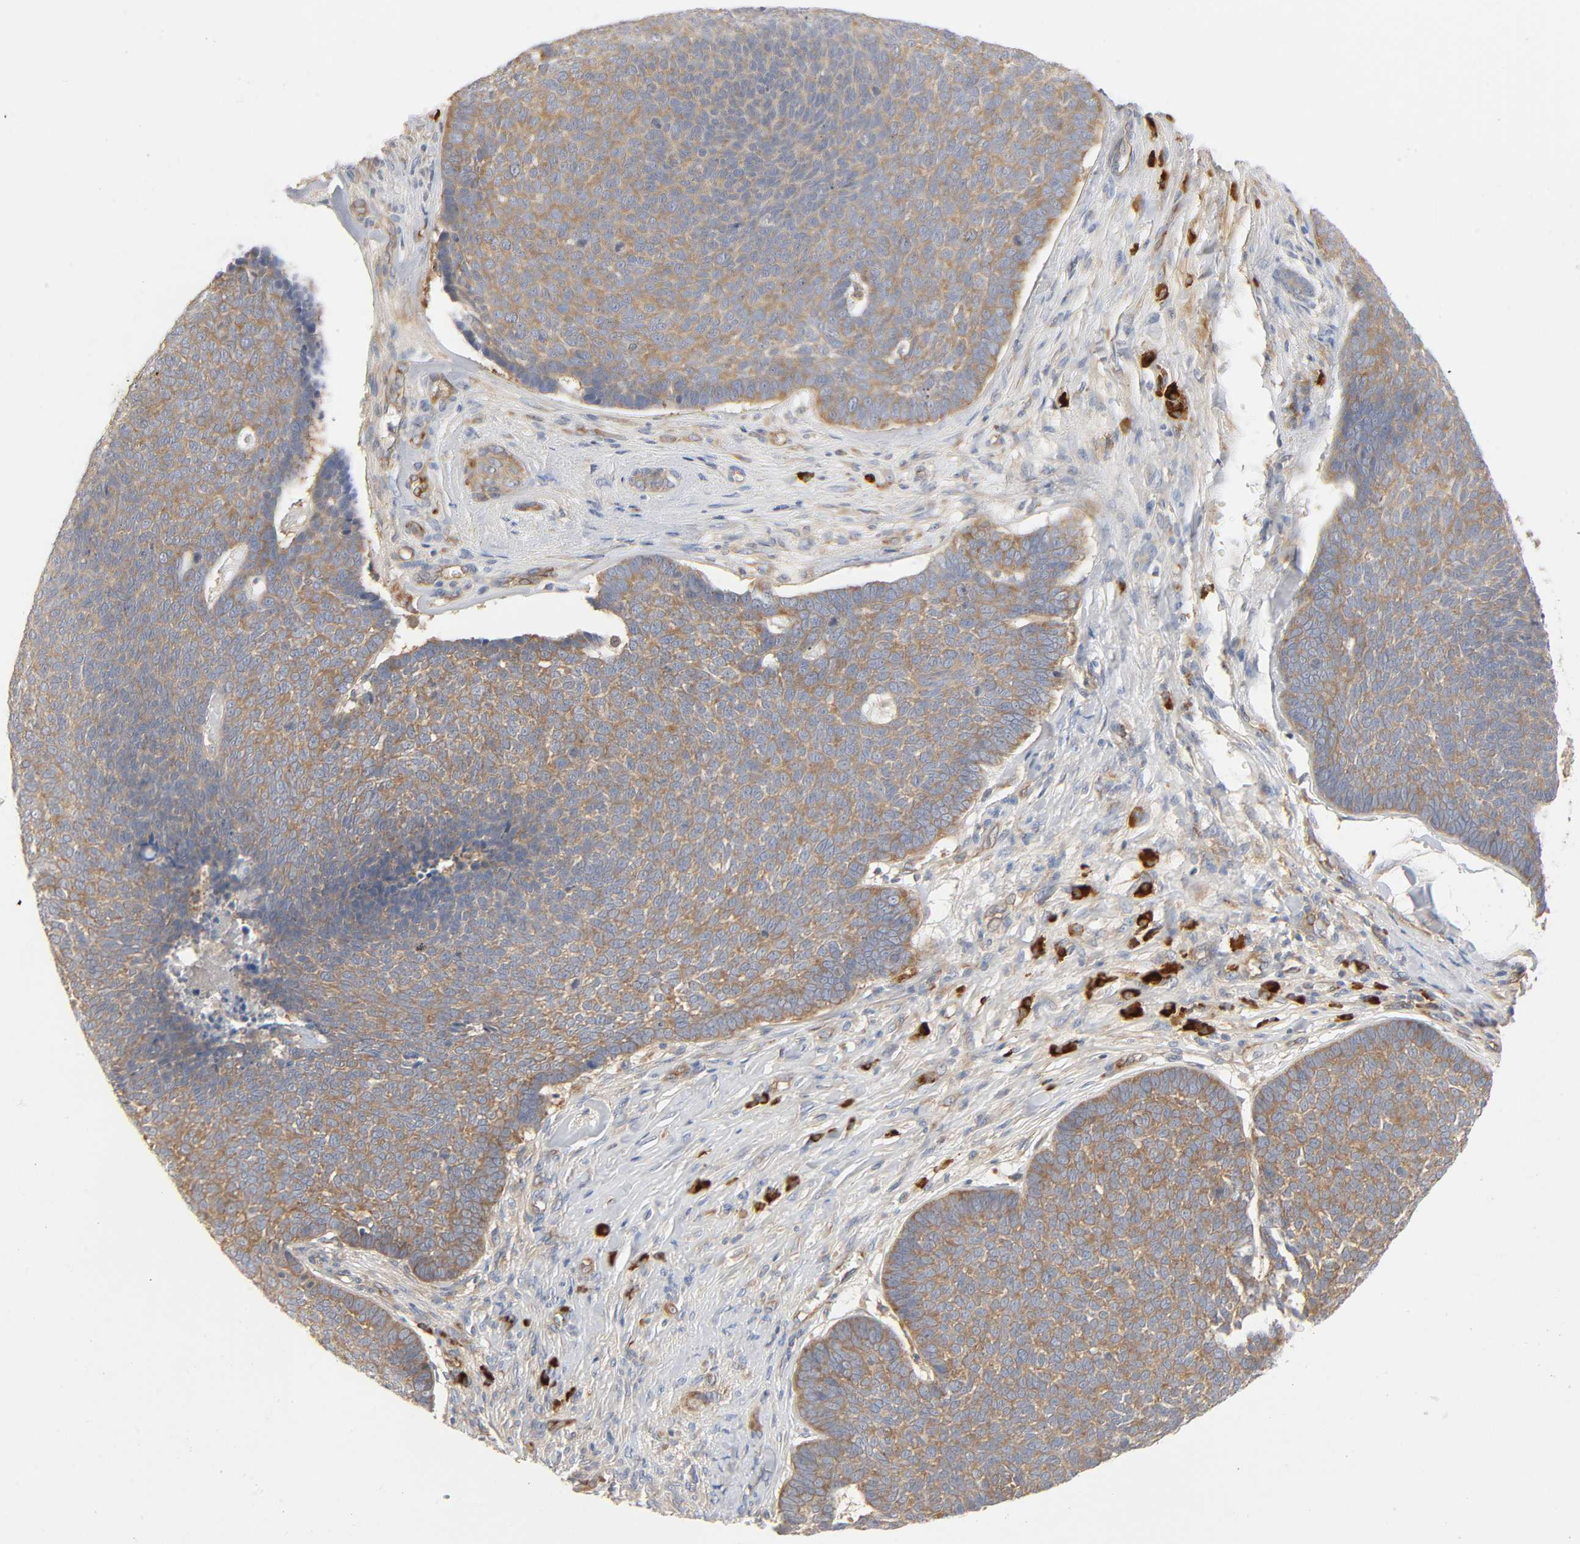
{"staining": {"intensity": "weak", "quantity": ">75%", "location": "cytoplasmic/membranous"}, "tissue": "skin cancer", "cell_type": "Tumor cells", "image_type": "cancer", "snomed": [{"axis": "morphology", "description": "Basal cell carcinoma"}, {"axis": "topography", "description": "Skin"}], "caption": "Protein analysis of skin cancer (basal cell carcinoma) tissue shows weak cytoplasmic/membranous positivity in approximately >75% of tumor cells. Nuclei are stained in blue.", "gene": "SCHIP1", "patient": {"sex": "male", "age": 84}}